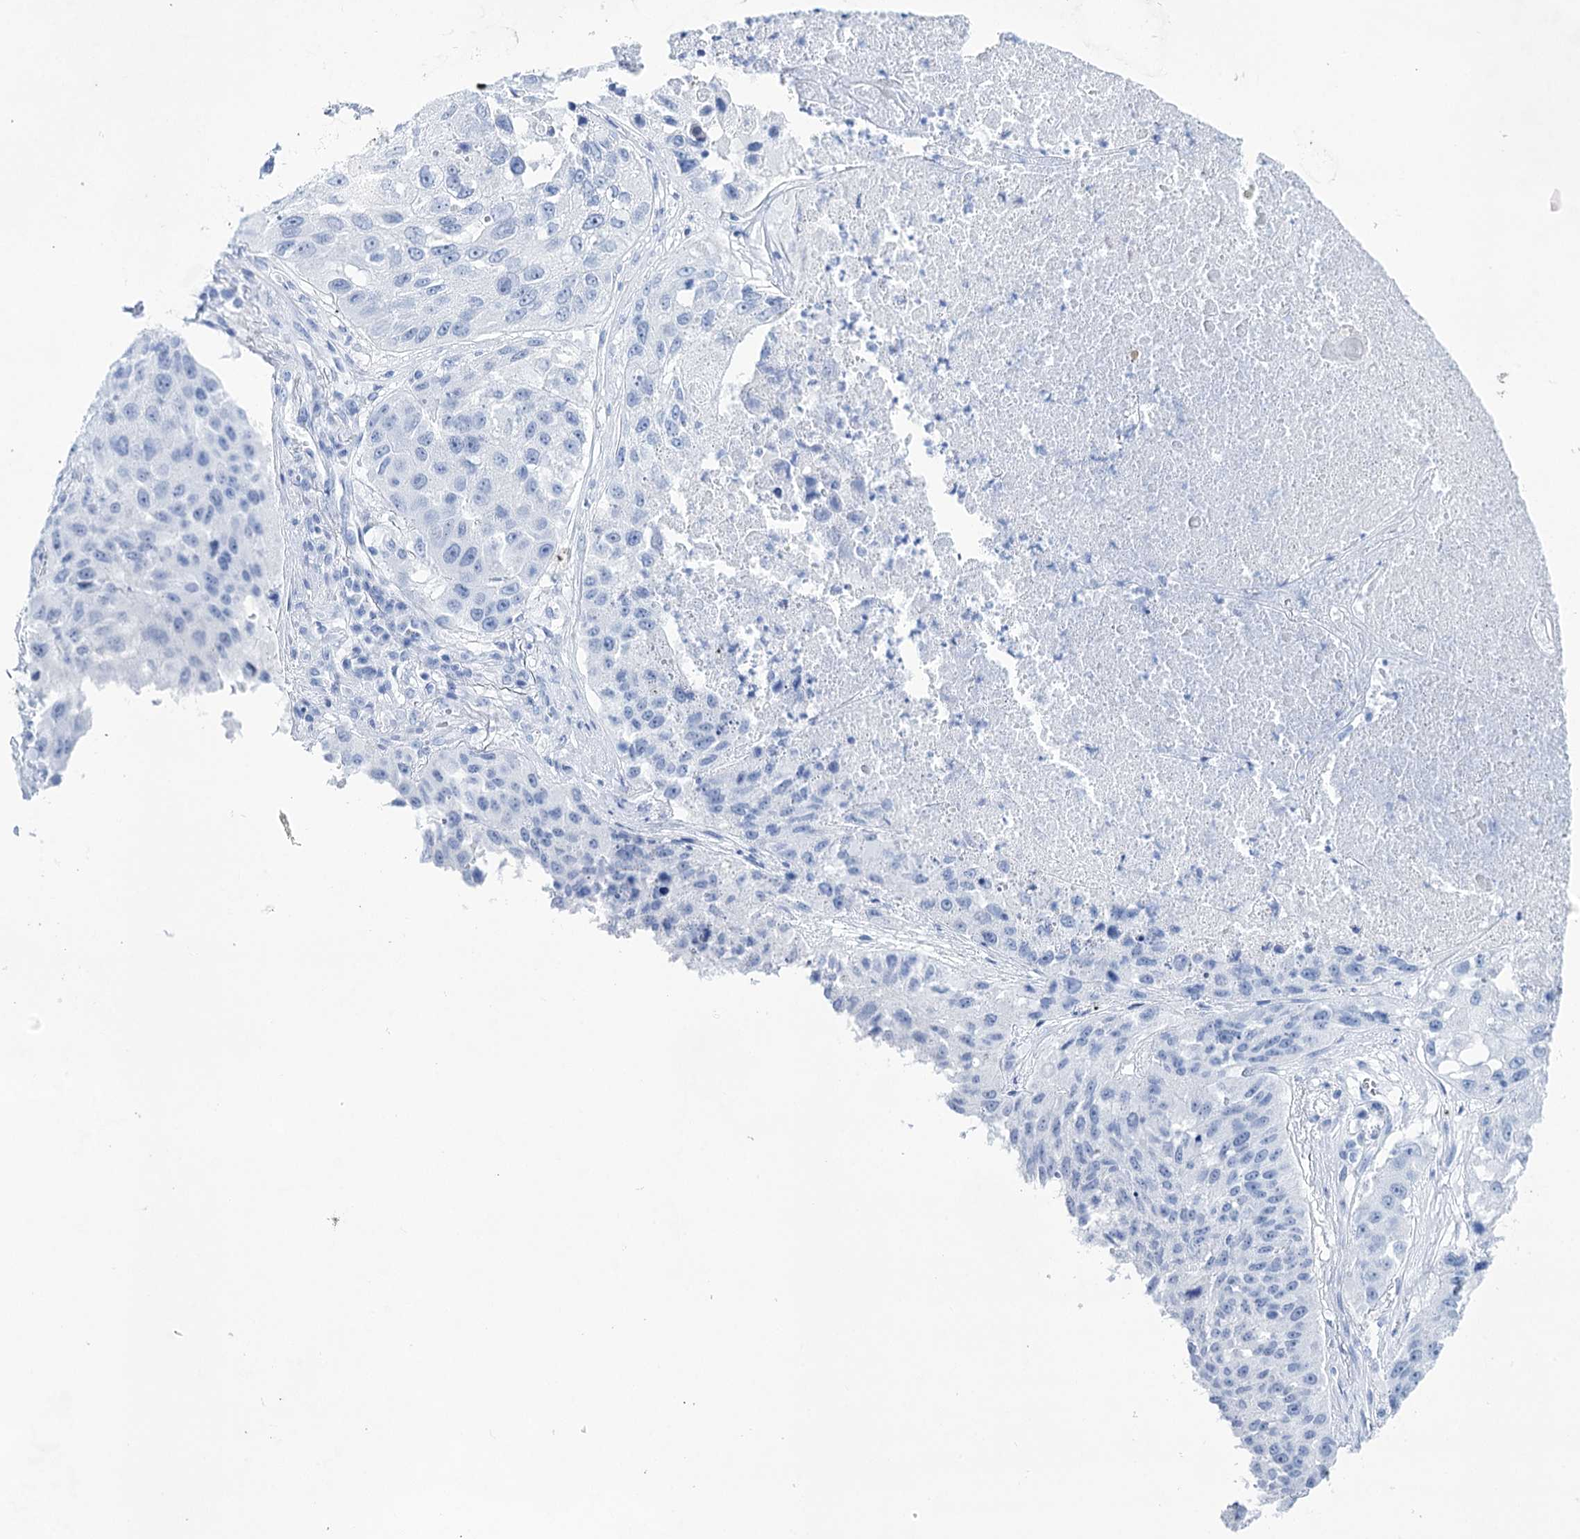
{"staining": {"intensity": "negative", "quantity": "none", "location": "none"}, "tissue": "lung cancer", "cell_type": "Tumor cells", "image_type": "cancer", "snomed": [{"axis": "morphology", "description": "Squamous cell carcinoma, NOS"}, {"axis": "topography", "description": "Lung"}], "caption": "The photomicrograph shows no significant positivity in tumor cells of lung cancer (squamous cell carcinoma).", "gene": "LALBA", "patient": {"sex": "male", "age": 61}}